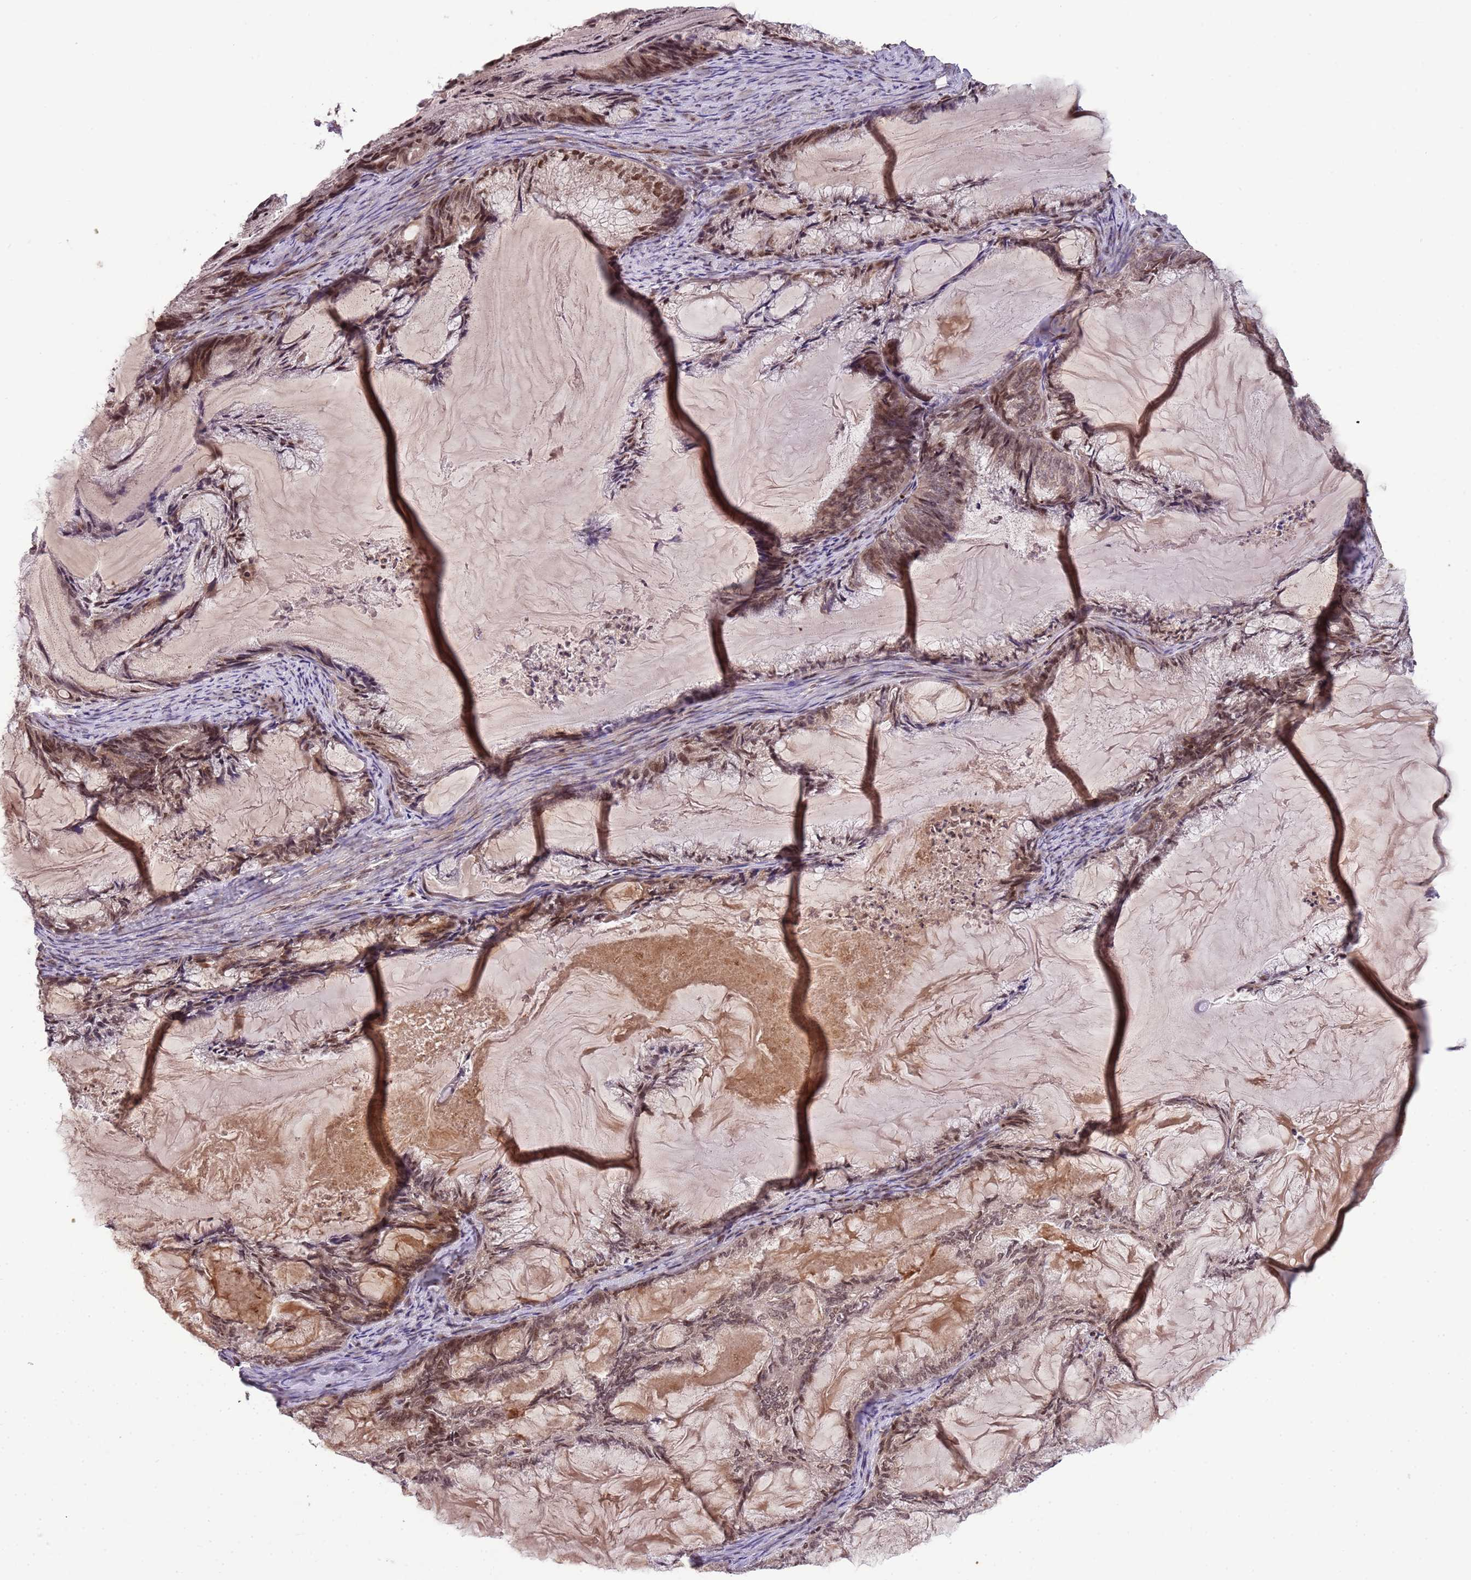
{"staining": {"intensity": "moderate", "quantity": "25%-75%", "location": "nuclear"}, "tissue": "endometrial cancer", "cell_type": "Tumor cells", "image_type": "cancer", "snomed": [{"axis": "morphology", "description": "Adenocarcinoma, NOS"}, {"axis": "topography", "description": "Endometrium"}], "caption": "There is medium levels of moderate nuclear expression in tumor cells of adenocarcinoma (endometrial), as demonstrated by immunohistochemical staining (brown color).", "gene": "SAMSN1", "patient": {"sex": "female", "age": 86}}